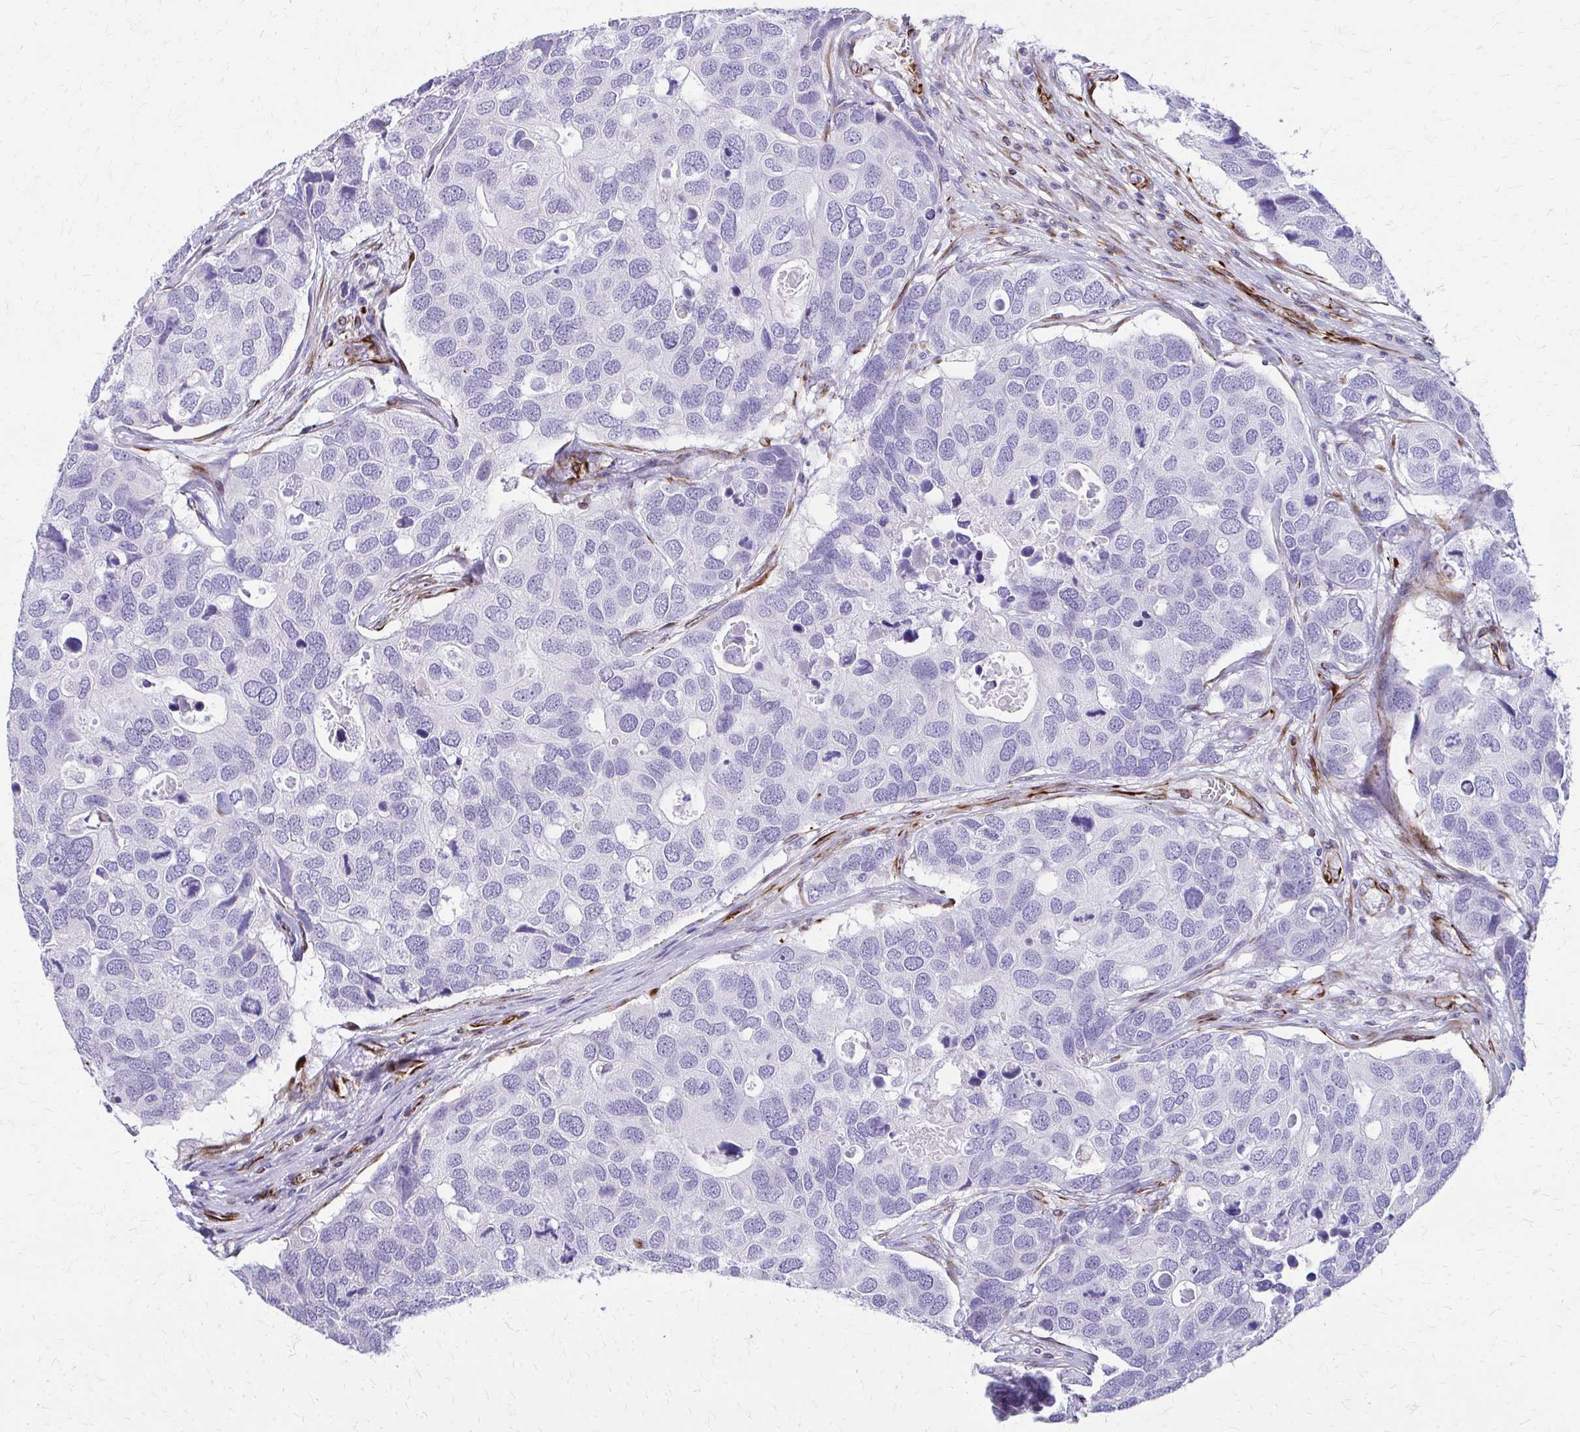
{"staining": {"intensity": "negative", "quantity": "none", "location": "none"}, "tissue": "breast cancer", "cell_type": "Tumor cells", "image_type": "cancer", "snomed": [{"axis": "morphology", "description": "Duct carcinoma"}, {"axis": "topography", "description": "Breast"}], "caption": "There is no significant positivity in tumor cells of breast cancer.", "gene": "TRIM6", "patient": {"sex": "female", "age": 83}}